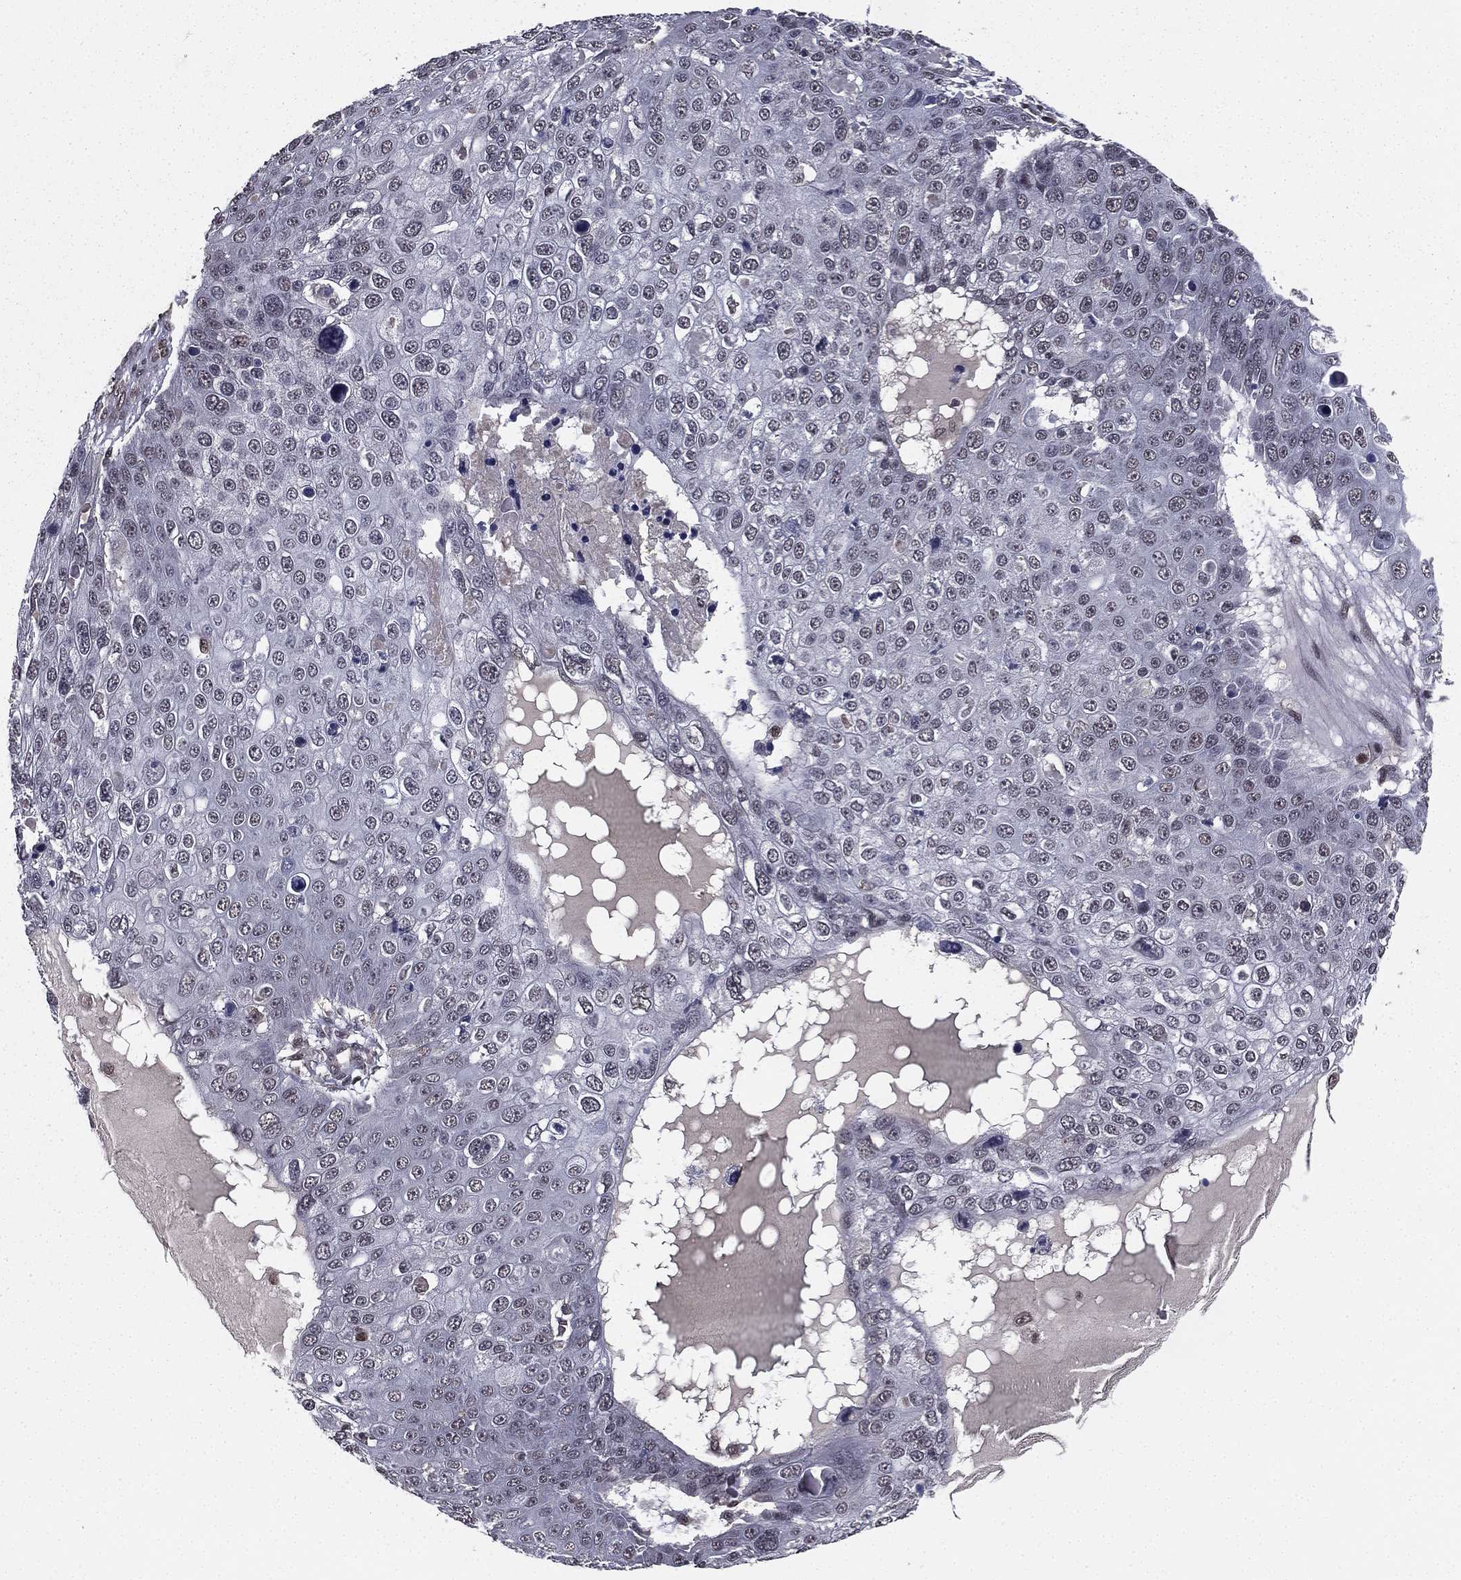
{"staining": {"intensity": "negative", "quantity": "none", "location": "none"}, "tissue": "skin cancer", "cell_type": "Tumor cells", "image_type": "cancer", "snomed": [{"axis": "morphology", "description": "Squamous cell carcinoma, NOS"}, {"axis": "topography", "description": "Skin"}], "caption": "High power microscopy photomicrograph of an immunohistochemistry histopathology image of skin squamous cell carcinoma, revealing no significant expression in tumor cells.", "gene": "RARB", "patient": {"sex": "male", "age": 71}}